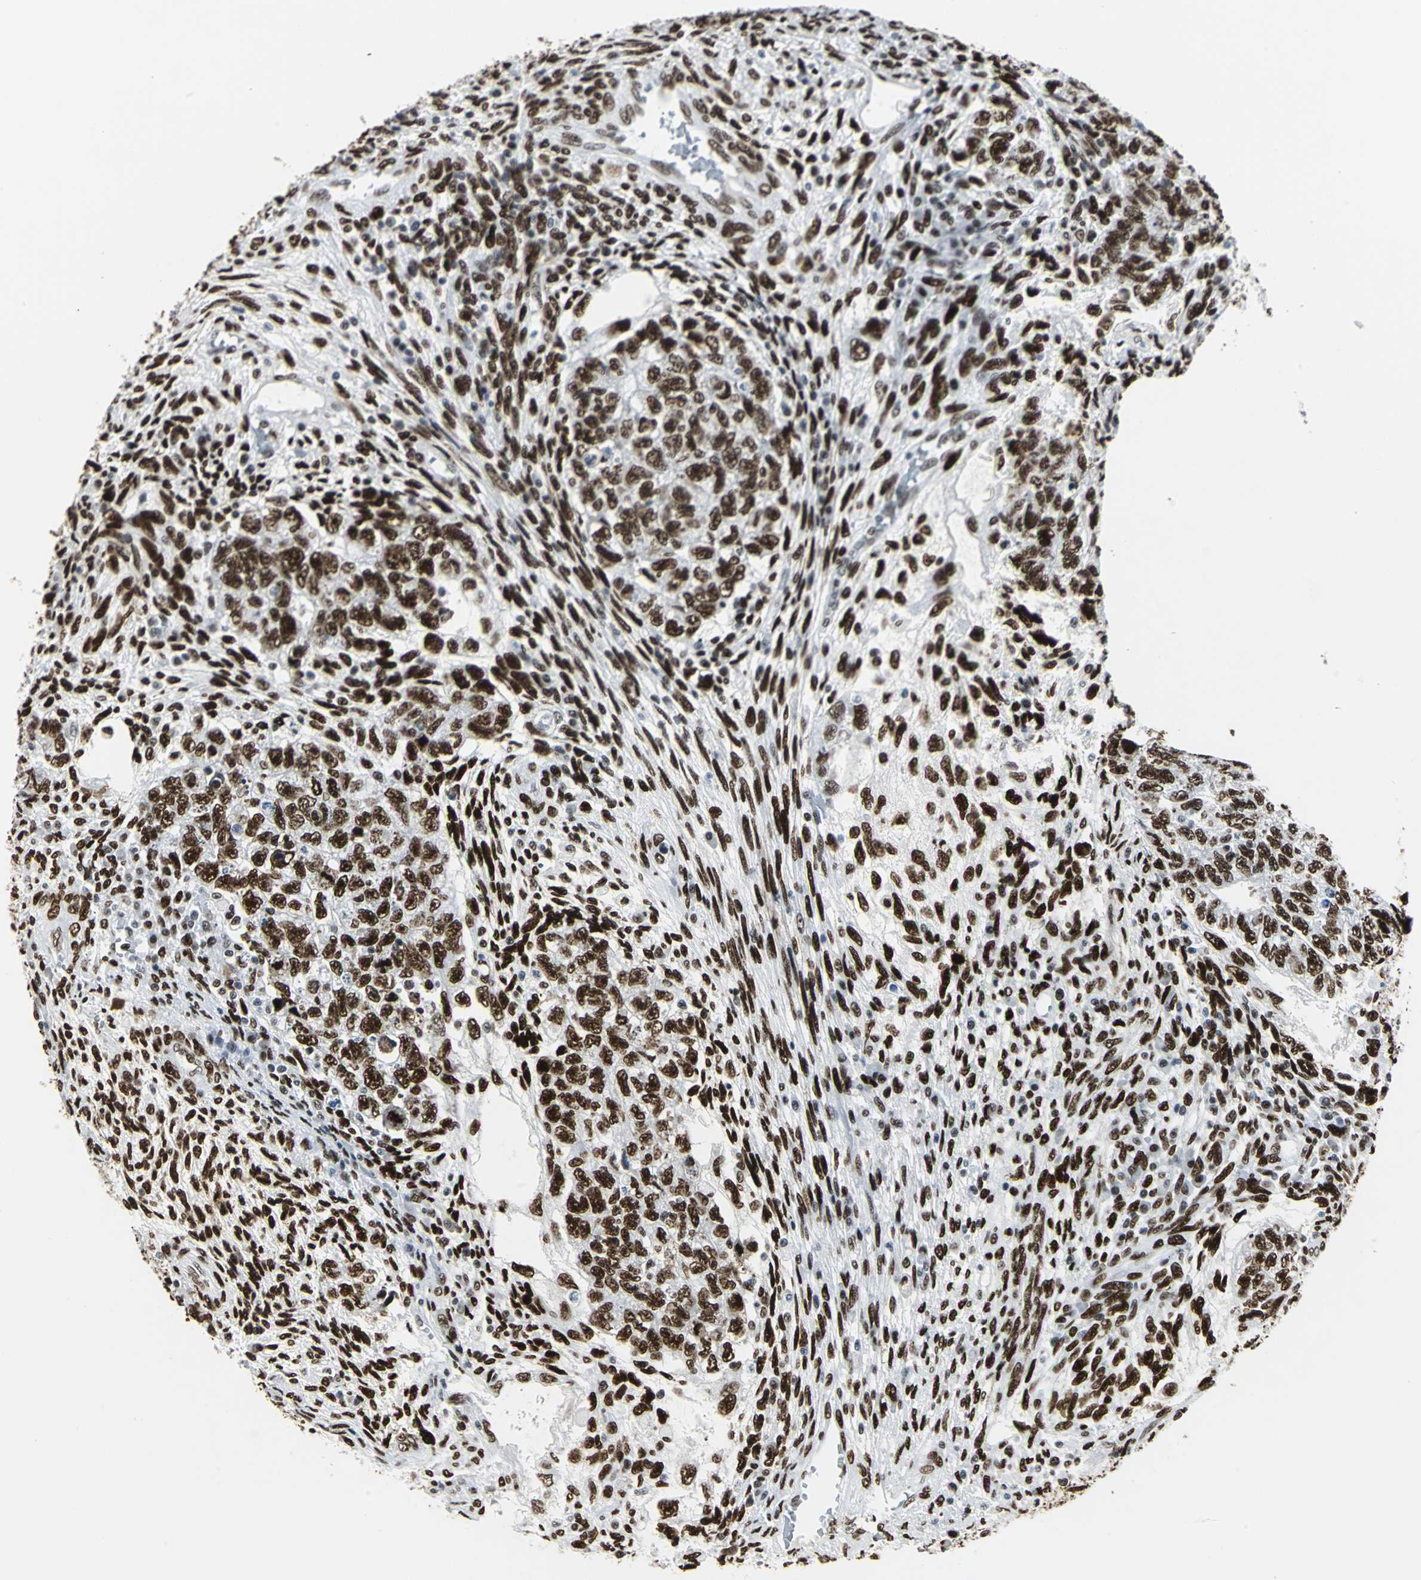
{"staining": {"intensity": "strong", "quantity": ">75%", "location": "nuclear"}, "tissue": "testis cancer", "cell_type": "Tumor cells", "image_type": "cancer", "snomed": [{"axis": "morphology", "description": "Normal tissue, NOS"}, {"axis": "morphology", "description": "Carcinoma, Embryonal, NOS"}, {"axis": "topography", "description": "Testis"}], "caption": "This photomicrograph exhibits IHC staining of testis cancer (embryonal carcinoma), with high strong nuclear staining in about >75% of tumor cells.", "gene": "HDAC2", "patient": {"sex": "male", "age": 36}}